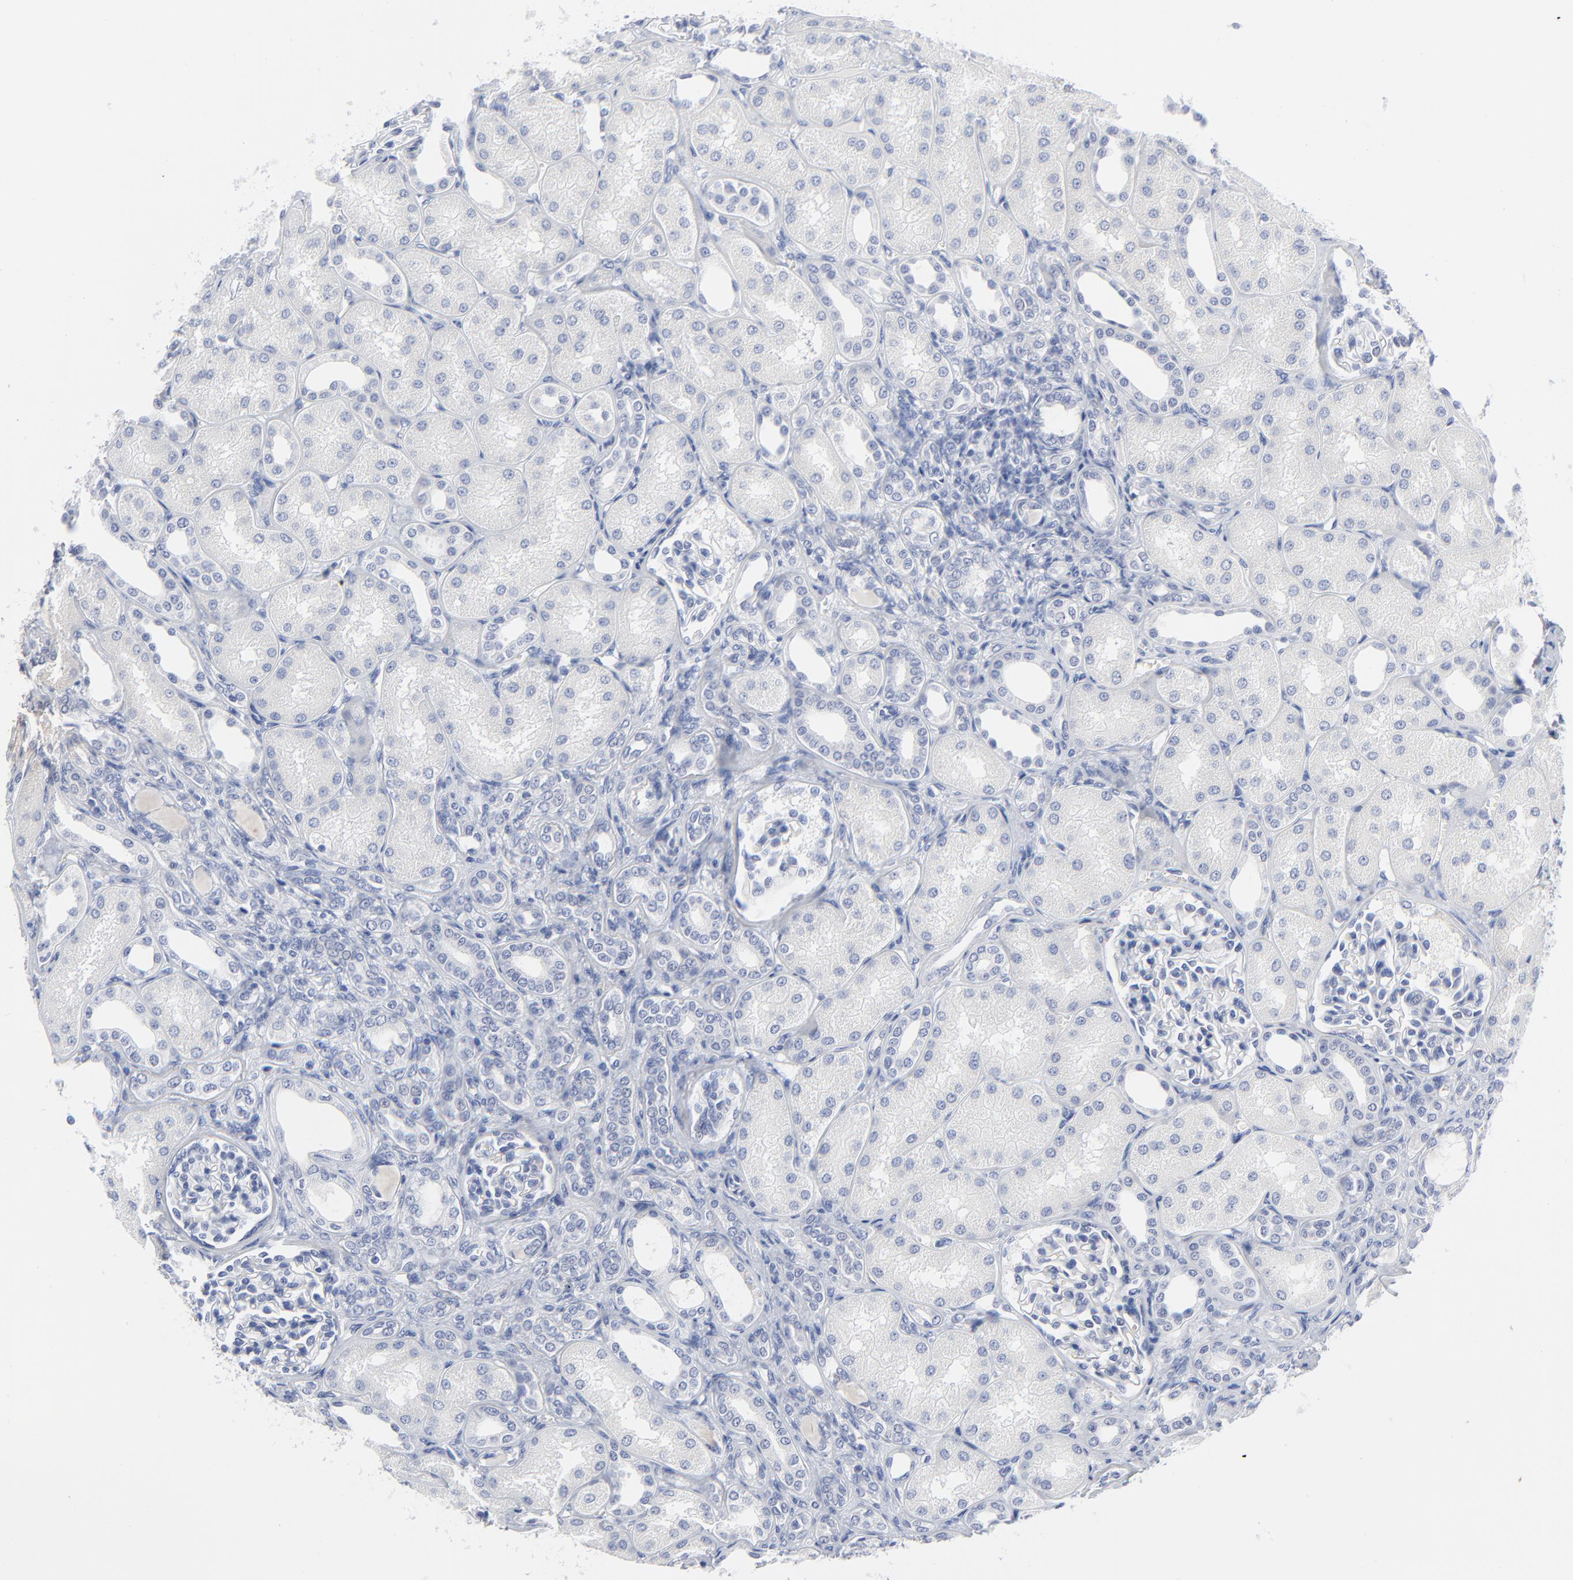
{"staining": {"intensity": "negative", "quantity": "none", "location": "none"}, "tissue": "kidney", "cell_type": "Cells in glomeruli", "image_type": "normal", "snomed": [{"axis": "morphology", "description": "Normal tissue, NOS"}, {"axis": "topography", "description": "Kidney"}], "caption": "Cells in glomeruli show no significant protein expression in benign kidney. (DAB immunohistochemistry (IHC) visualized using brightfield microscopy, high magnification).", "gene": "CLEC4G", "patient": {"sex": "male", "age": 7}}